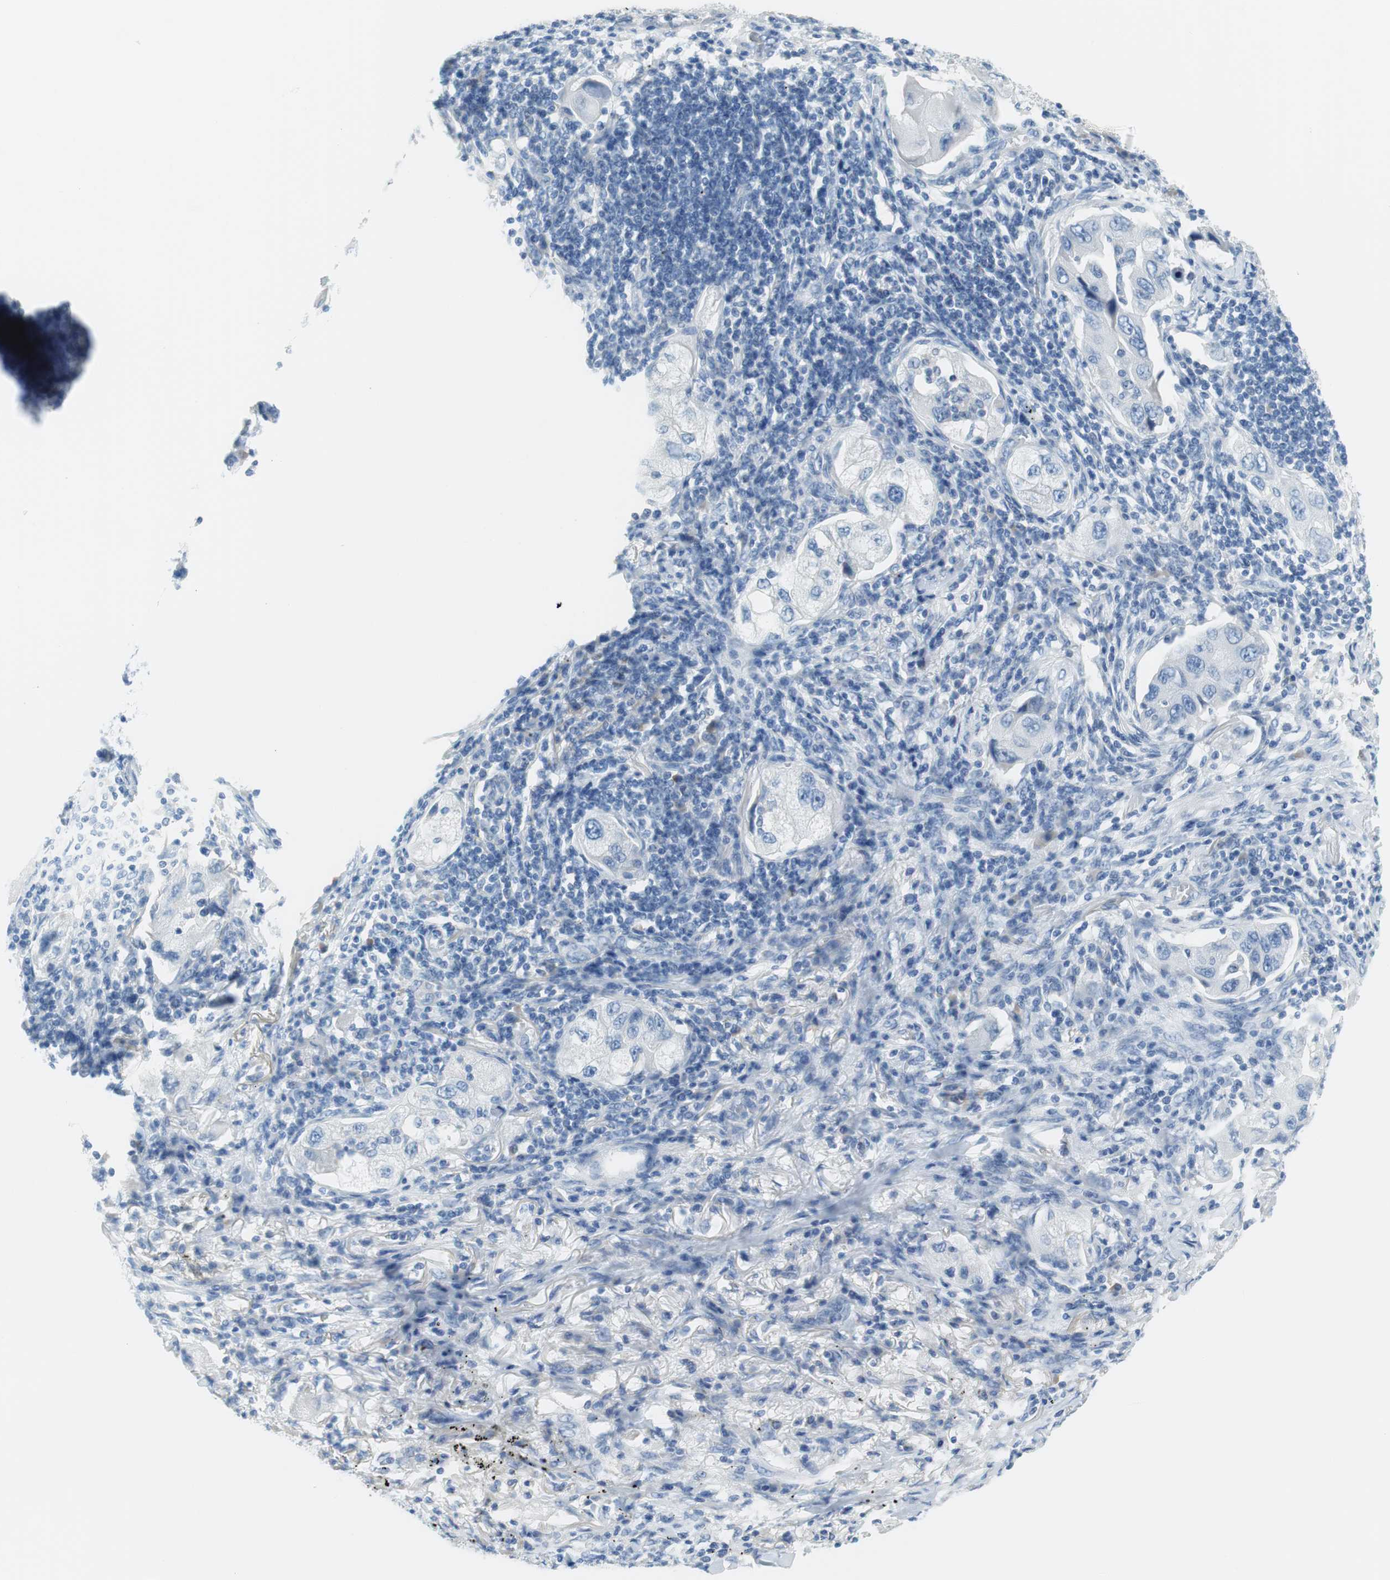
{"staining": {"intensity": "negative", "quantity": "none", "location": "none"}, "tissue": "lung cancer", "cell_type": "Tumor cells", "image_type": "cancer", "snomed": [{"axis": "morphology", "description": "Adenocarcinoma, NOS"}, {"axis": "topography", "description": "Lung"}], "caption": "IHC of adenocarcinoma (lung) shows no expression in tumor cells. (Brightfield microscopy of DAB immunohistochemistry (IHC) at high magnification).", "gene": "MYH1", "patient": {"sex": "female", "age": 65}}